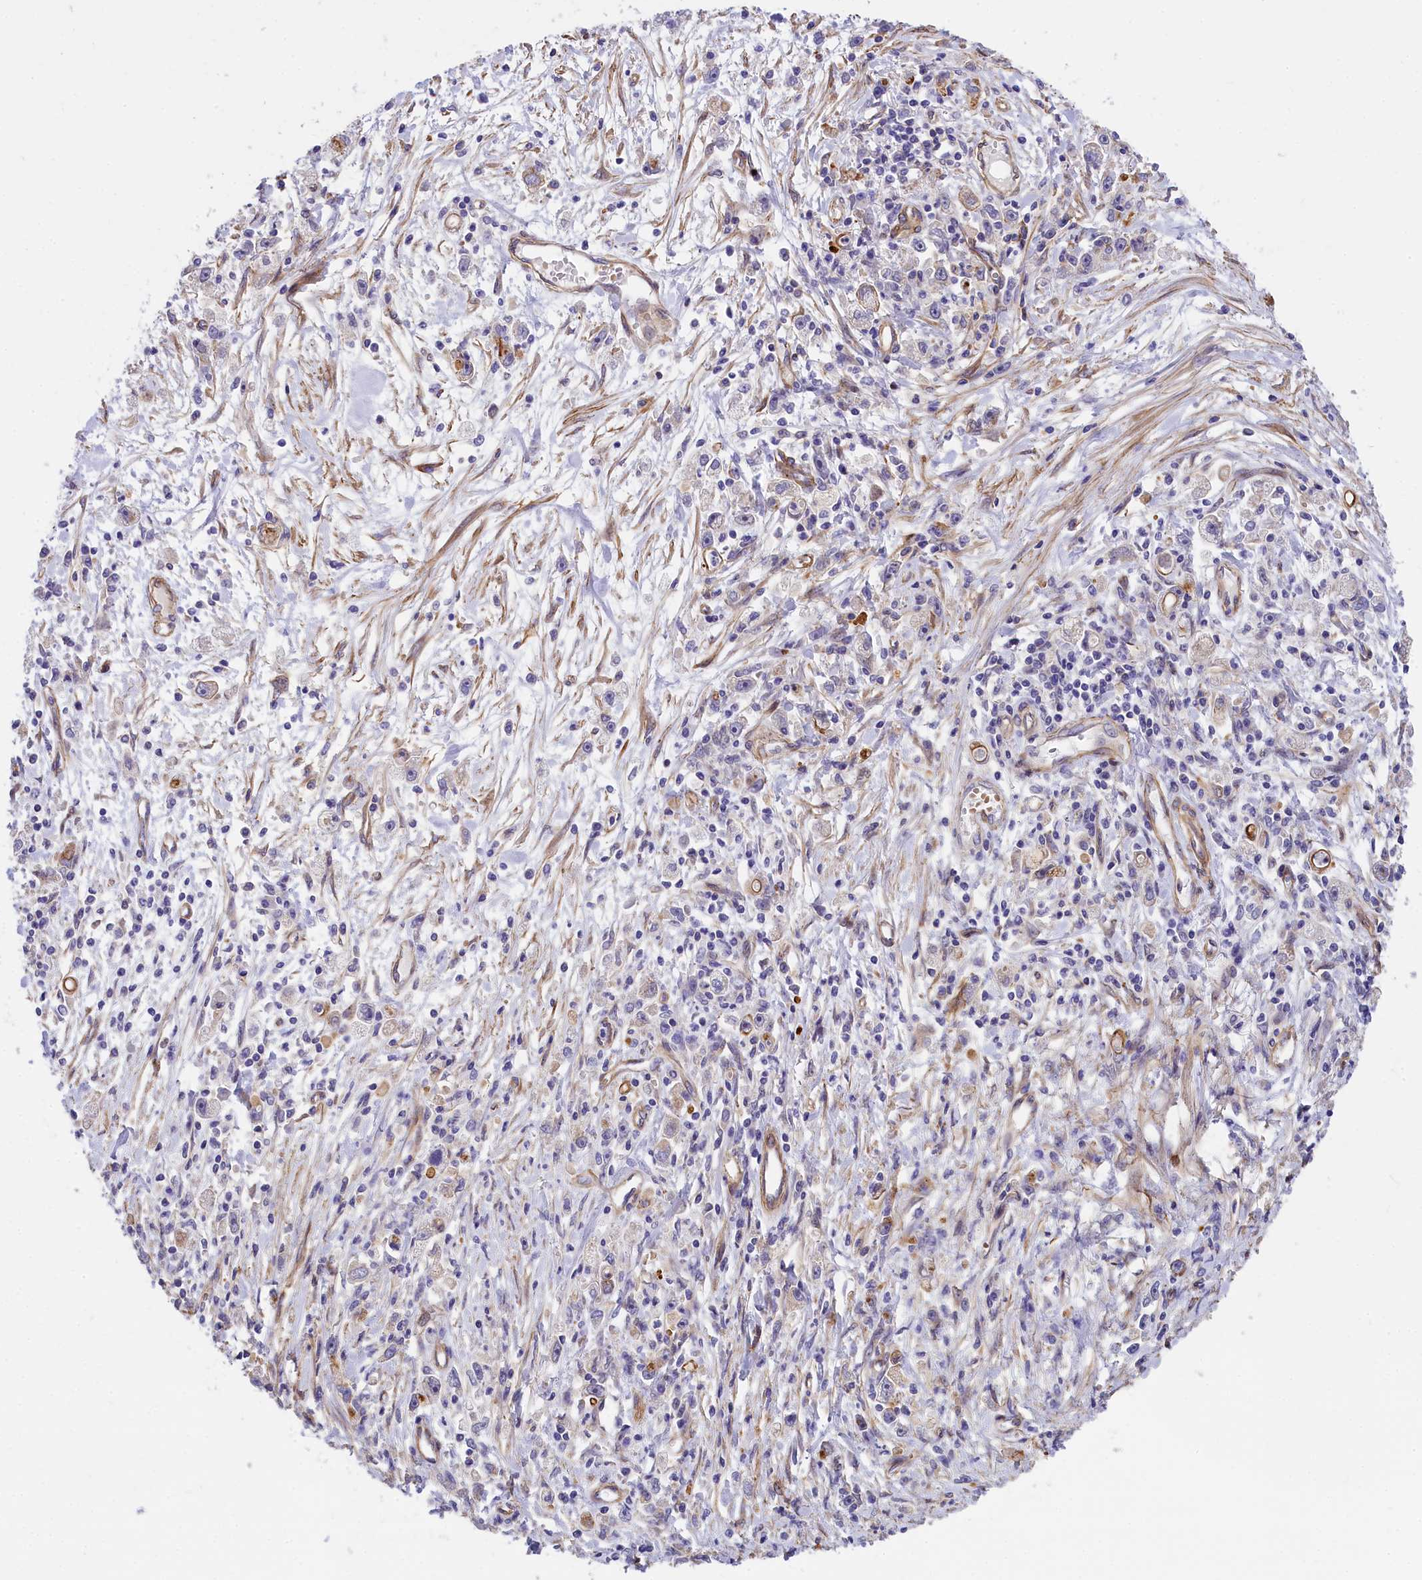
{"staining": {"intensity": "negative", "quantity": "none", "location": "none"}, "tissue": "stomach cancer", "cell_type": "Tumor cells", "image_type": "cancer", "snomed": [{"axis": "morphology", "description": "Adenocarcinoma, NOS"}, {"axis": "topography", "description": "Stomach"}], "caption": "Human adenocarcinoma (stomach) stained for a protein using immunohistochemistry (IHC) exhibits no expression in tumor cells.", "gene": "MED20", "patient": {"sex": "female", "age": 59}}